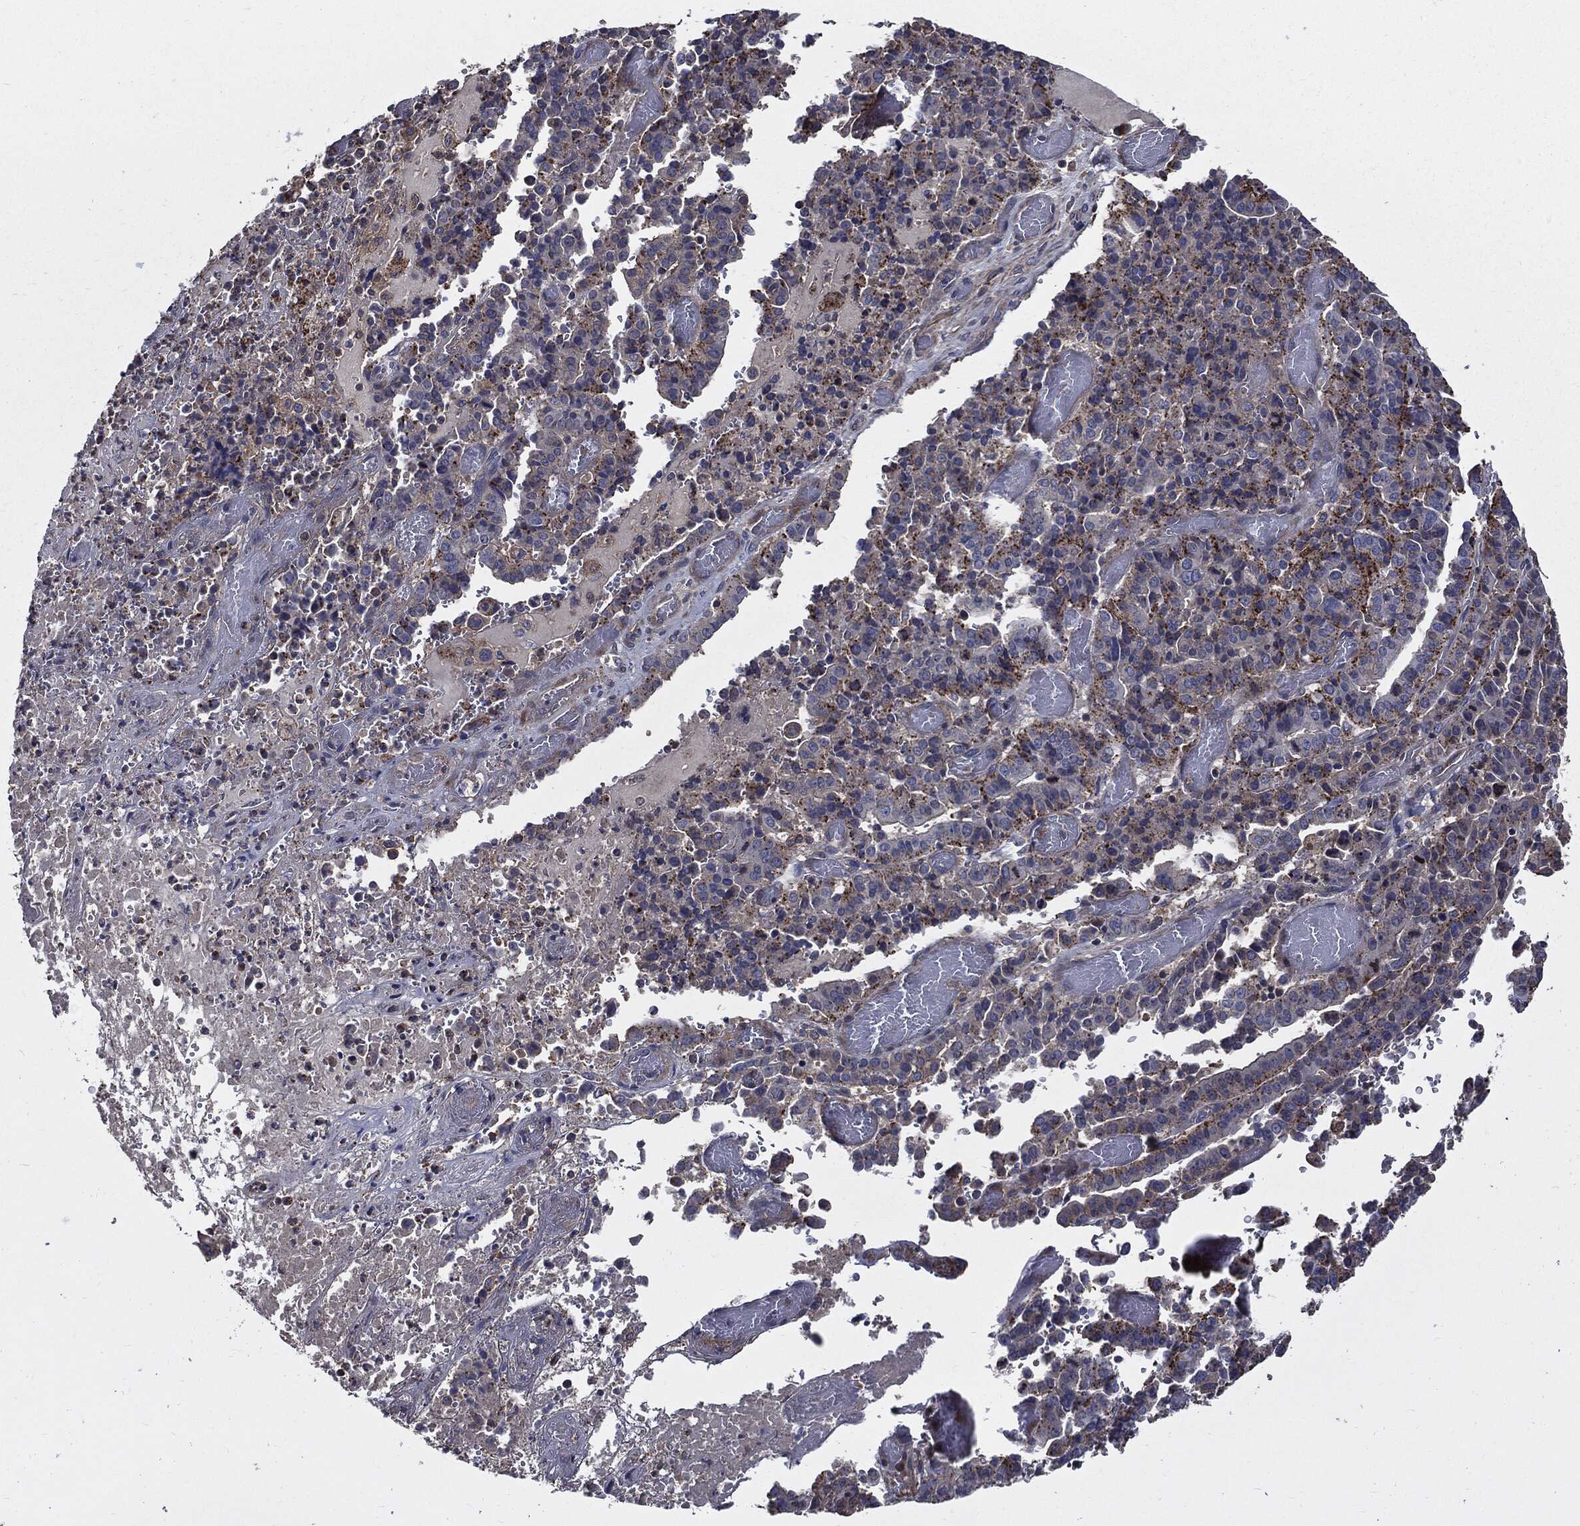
{"staining": {"intensity": "strong", "quantity": "<25%", "location": "cytoplasmic/membranous"}, "tissue": "stomach cancer", "cell_type": "Tumor cells", "image_type": "cancer", "snomed": [{"axis": "morphology", "description": "Adenocarcinoma, NOS"}, {"axis": "topography", "description": "Stomach"}], "caption": "Protein expression analysis of human stomach cancer (adenocarcinoma) reveals strong cytoplasmic/membranous positivity in about <25% of tumor cells. Using DAB (3,3'-diaminobenzidine) (brown) and hematoxylin (blue) stains, captured at high magnification using brightfield microscopy.", "gene": "PDCD6IP", "patient": {"sex": "male", "age": 48}}